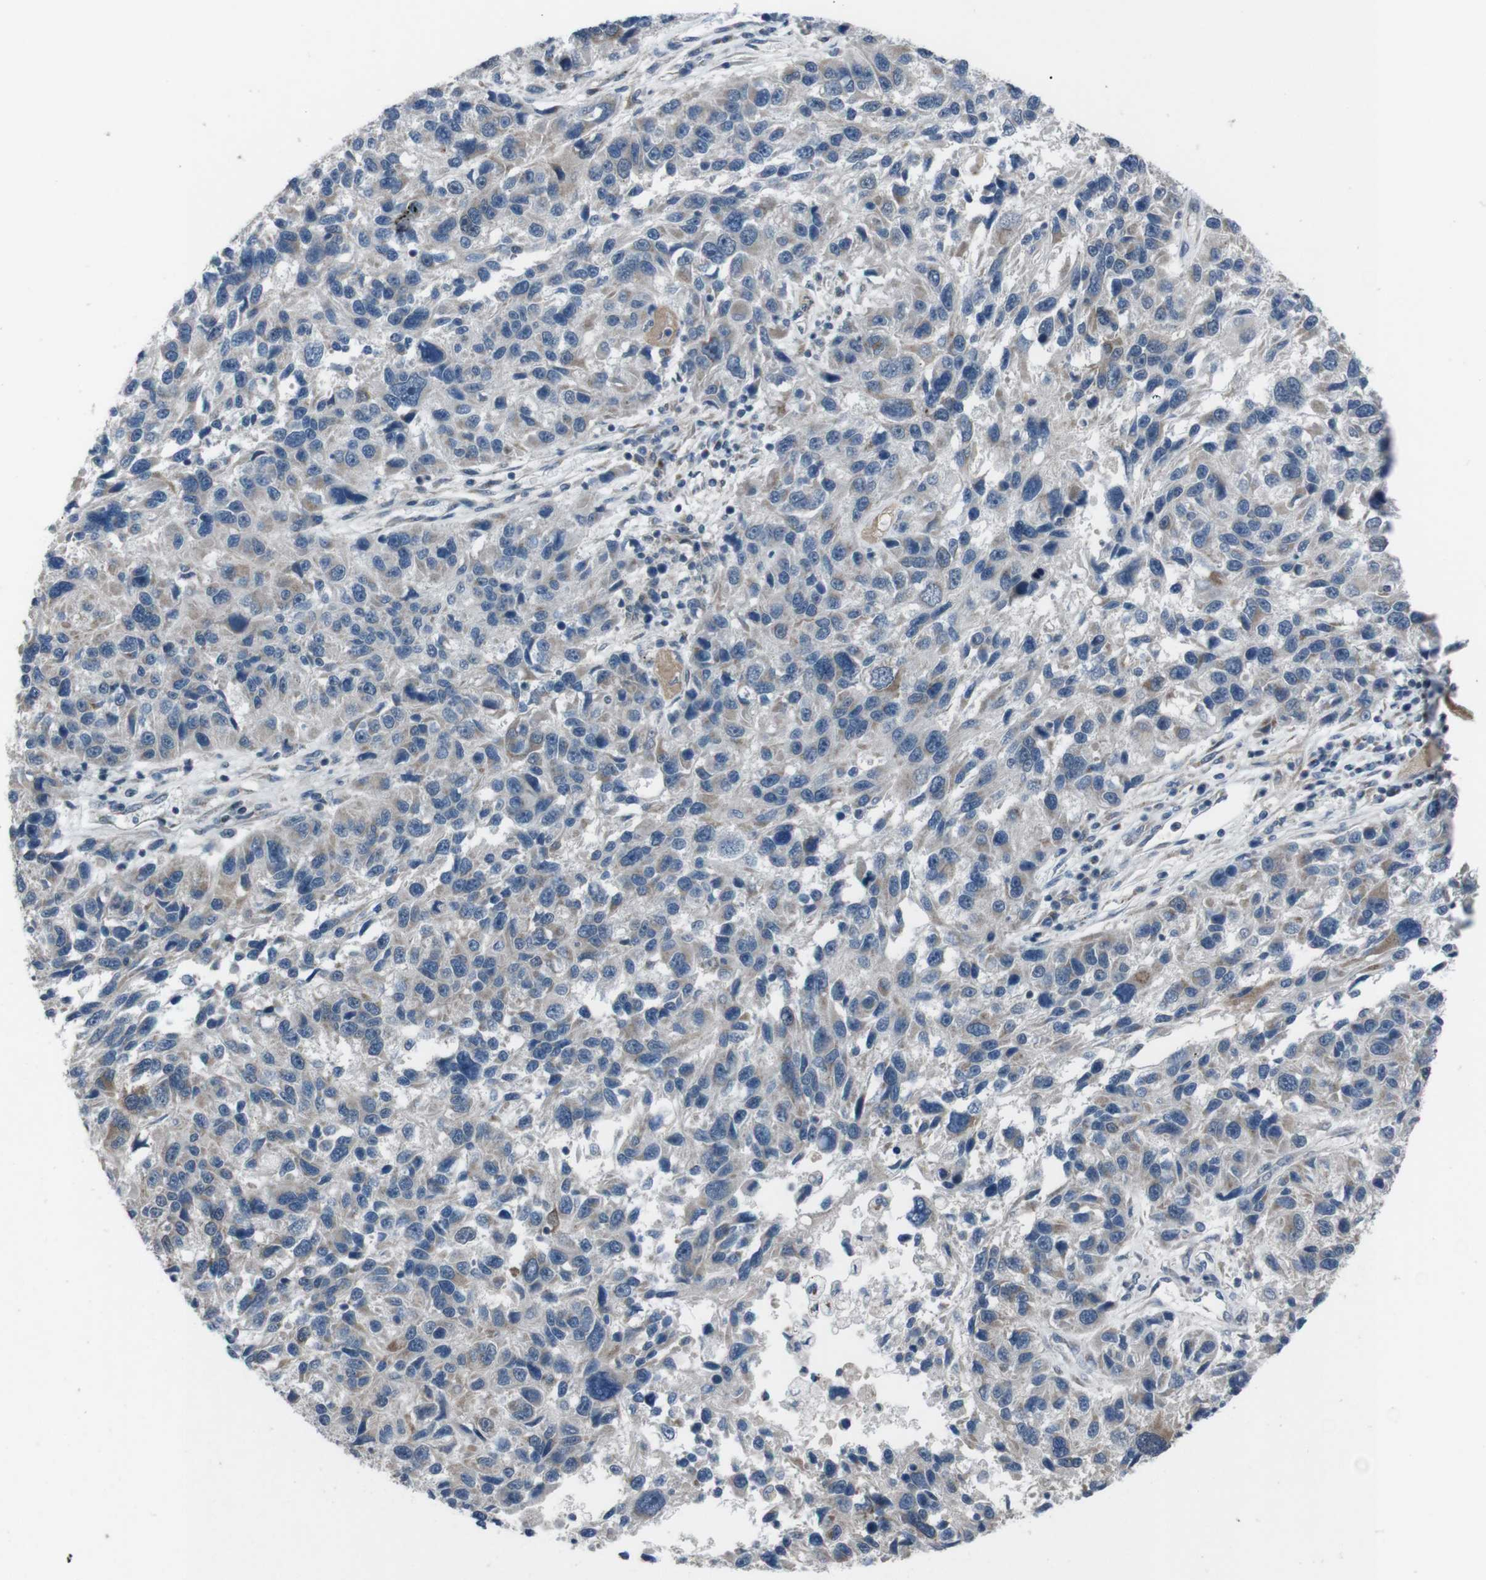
{"staining": {"intensity": "weak", "quantity": ">75%", "location": "cytoplasmic/membranous"}, "tissue": "melanoma", "cell_type": "Tumor cells", "image_type": "cancer", "snomed": [{"axis": "morphology", "description": "Malignant melanoma, NOS"}, {"axis": "topography", "description": "Skin"}], "caption": "Protein staining displays weak cytoplasmic/membranous positivity in about >75% of tumor cells in malignant melanoma. Using DAB (3,3'-diaminobenzidine) (brown) and hematoxylin (blue) stains, captured at high magnification using brightfield microscopy.", "gene": "EFNA5", "patient": {"sex": "male", "age": 53}}